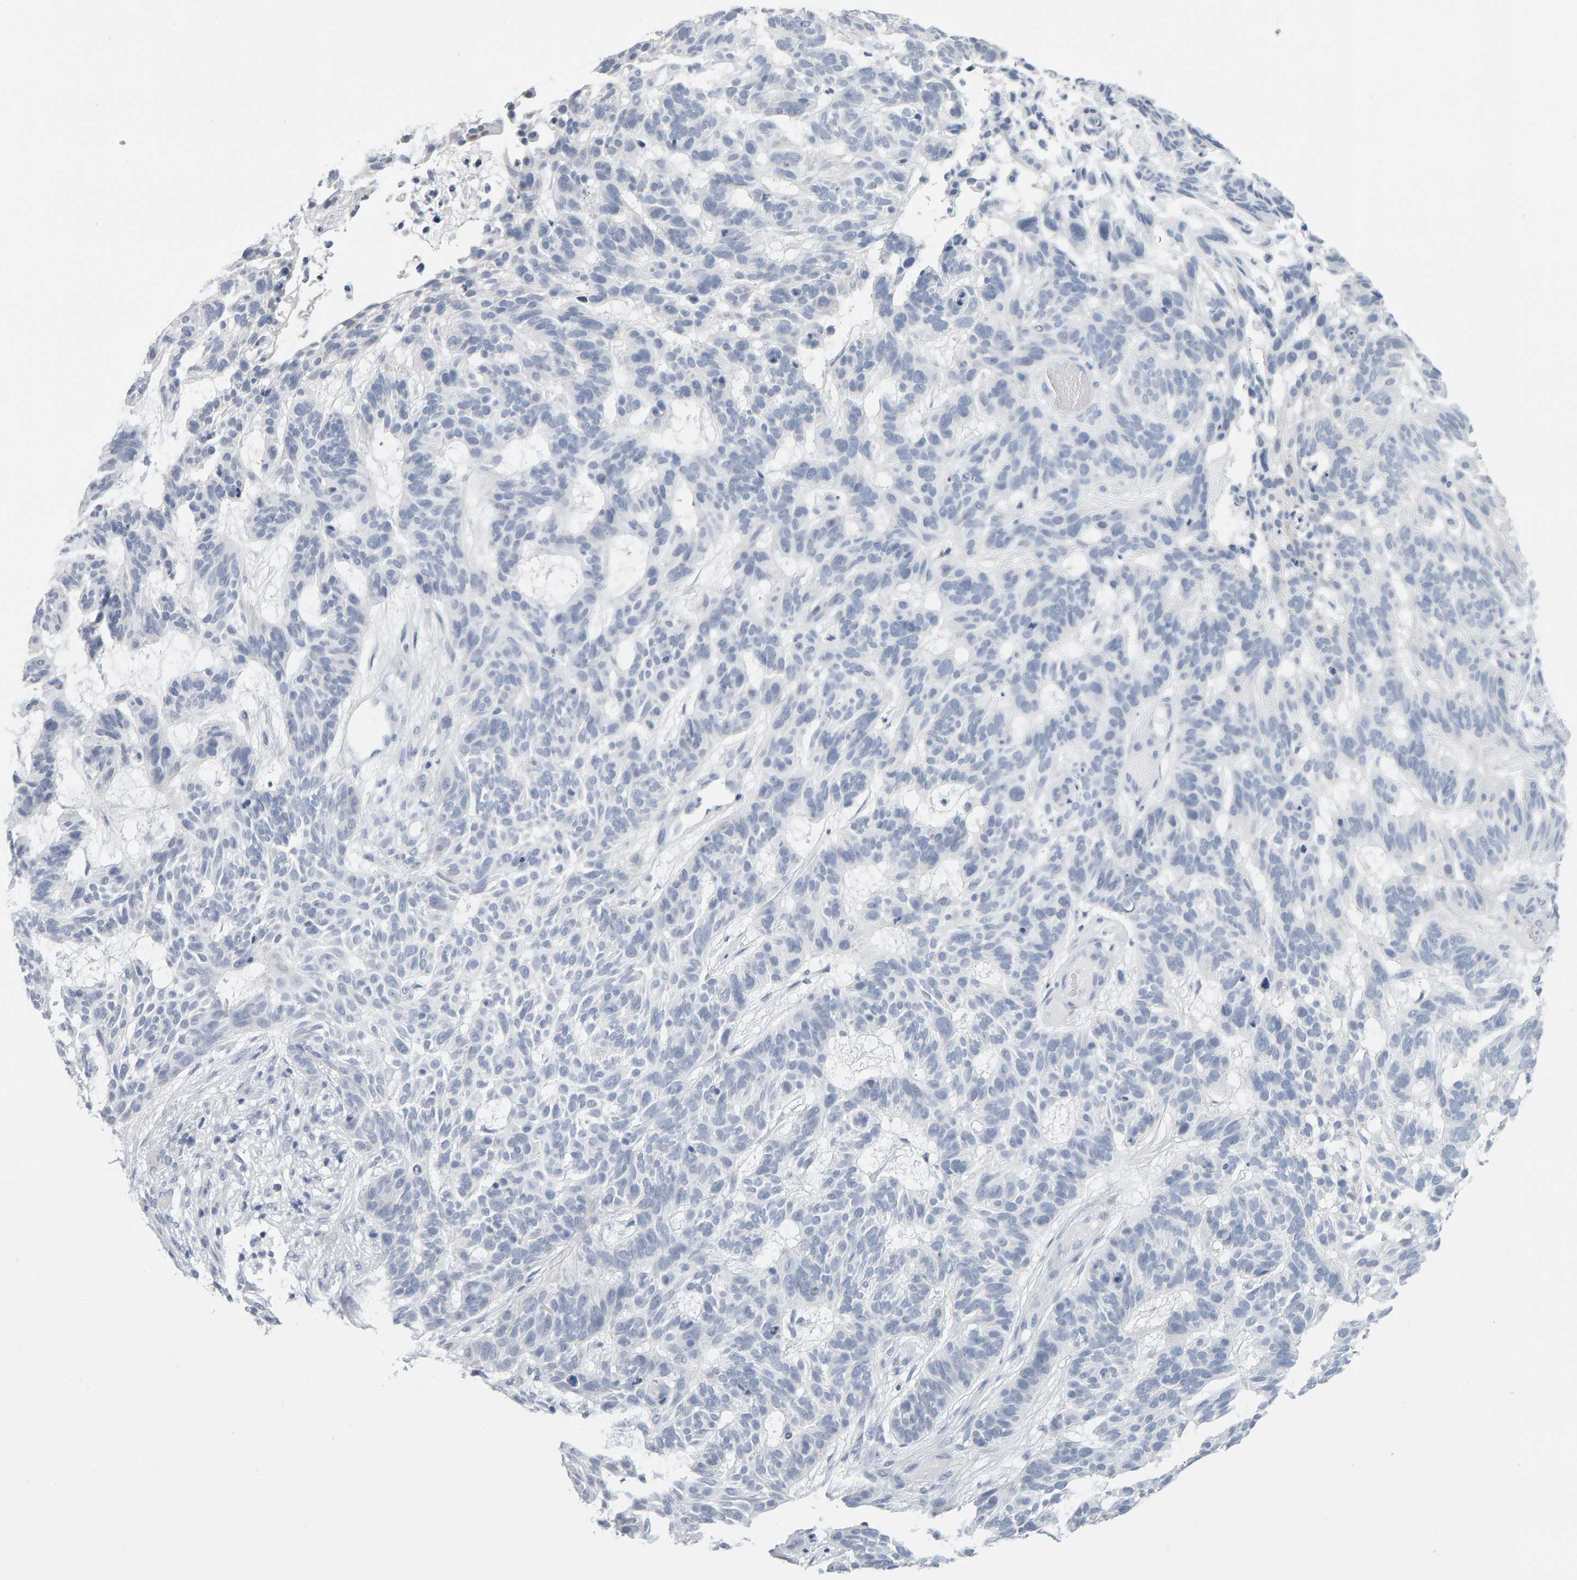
{"staining": {"intensity": "negative", "quantity": "none", "location": "none"}, "tissue": "skin cancer", "cell_type": "Tumor cells", "image_type": "cancer", "snomed": [{"axis": "morphology", "description": "Basal cell carcinoma"}, {"axis": "topography", "description": "Skin"}], "caption": "High power microscopy photomicrograph of an immunohistochemistry photomicrograph of skin cancer, revealing no significant expression in tumor cells. (DAB immunohistochemistry (IHC) with hematoxylin counter stain).", "gene": "CTH", "patient": {"sex": "male", "age": 85}}